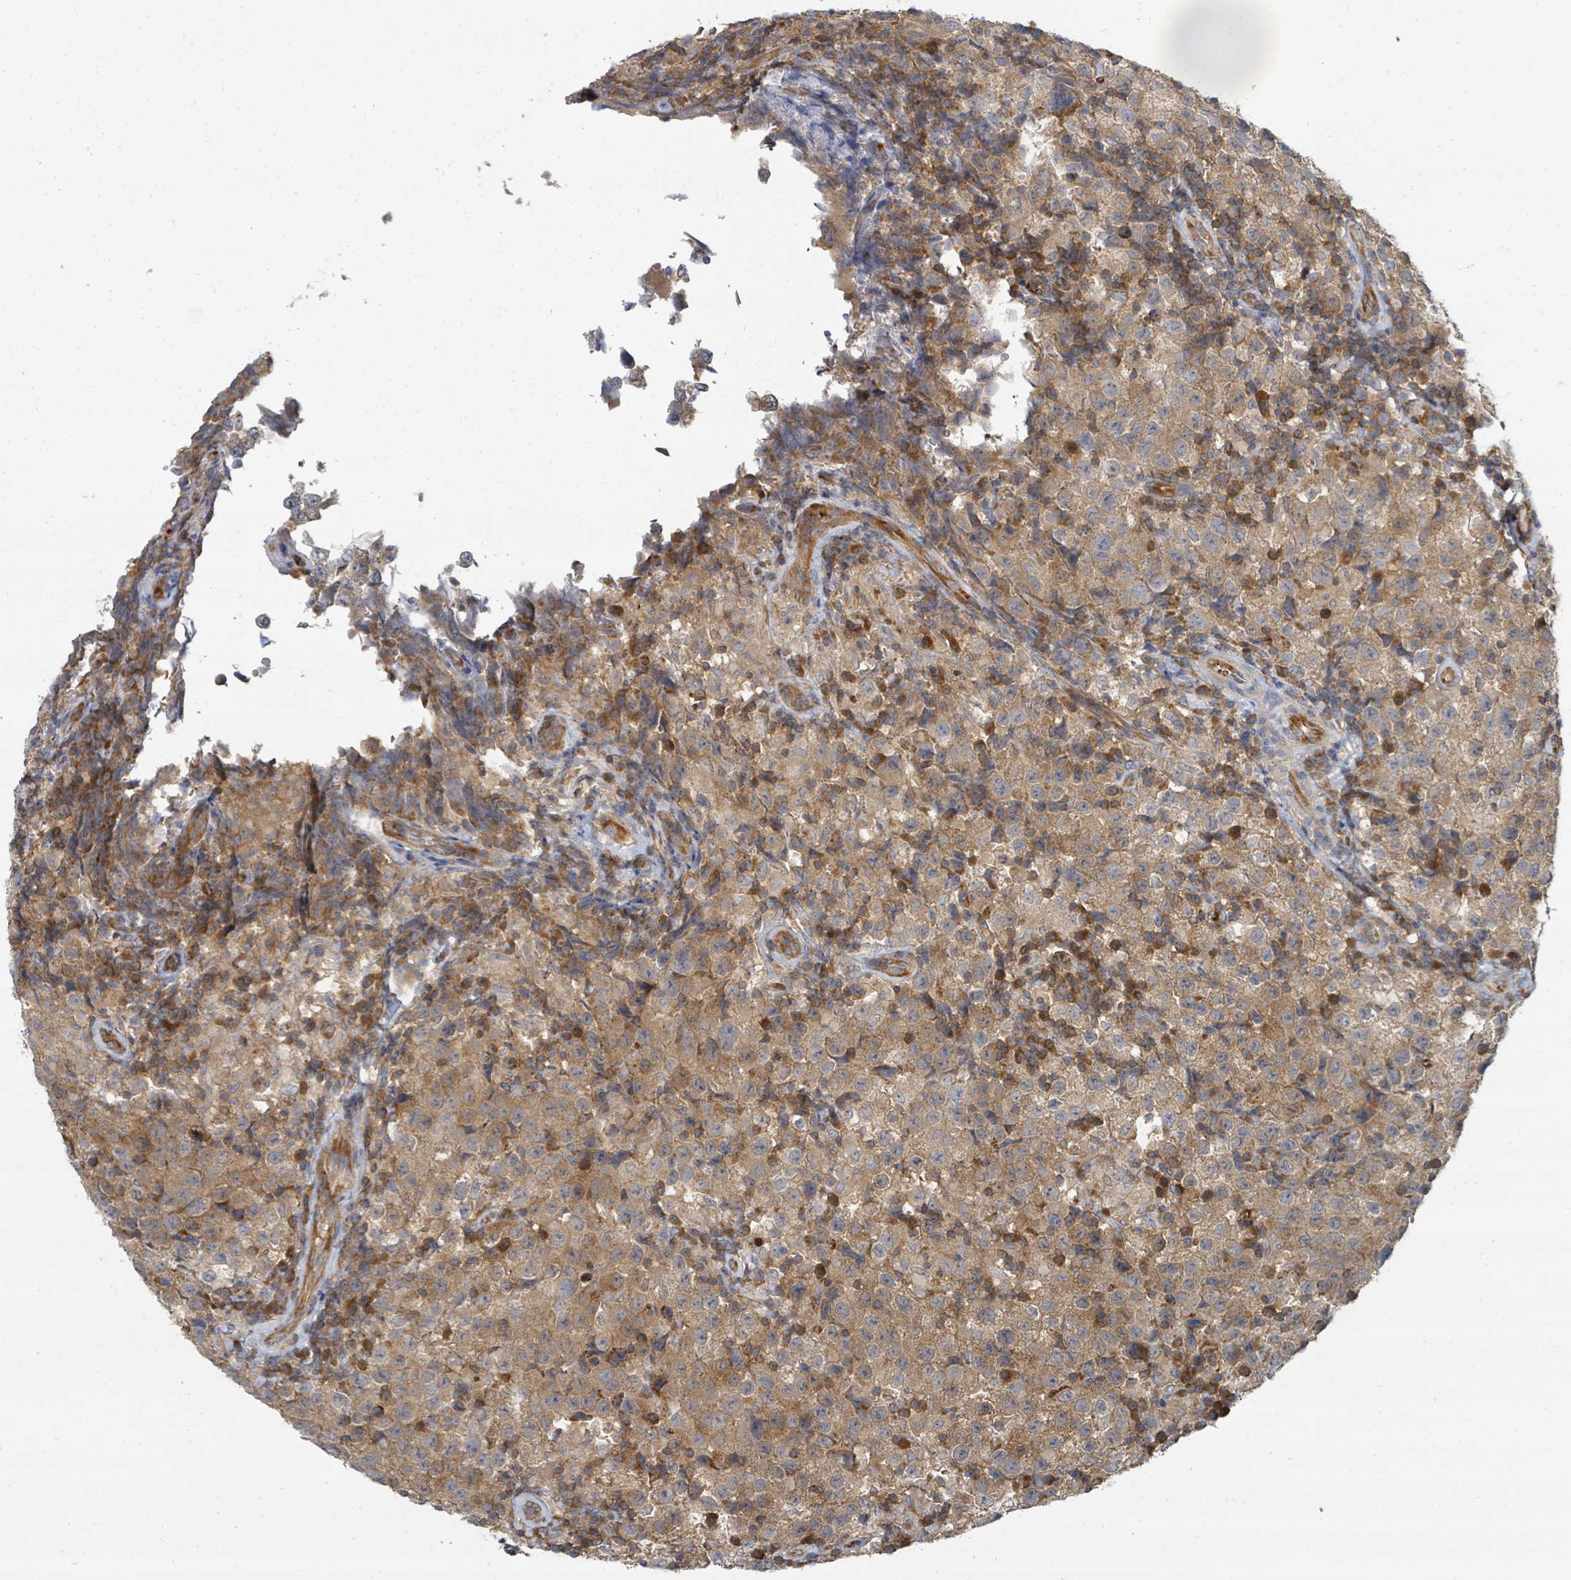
{"staining": {"intensity": "moderate", "quantity": ">75%", "location": "cytoplasmic/membranous"}, "tissue": "testis cancer", "cell_type": "Tumor cells", "image_type": "cancer", "snomed": [{"axis": "morphology", "description": "Seminoma, NOS"}, {"axis": "morphology", "description": "Carcinoma, Embryonal, NOS"}, {"axis": "topography", "description": "Testis"}], "caption": "There is medium levels of moderate cytoplasmic/membranous staining in tumor cells of testis cancer, as demonstrated by immunohistochemical staining (brown color).", "gene": "BOLA2B", "patient": {"sex": "male", "age": 41}}